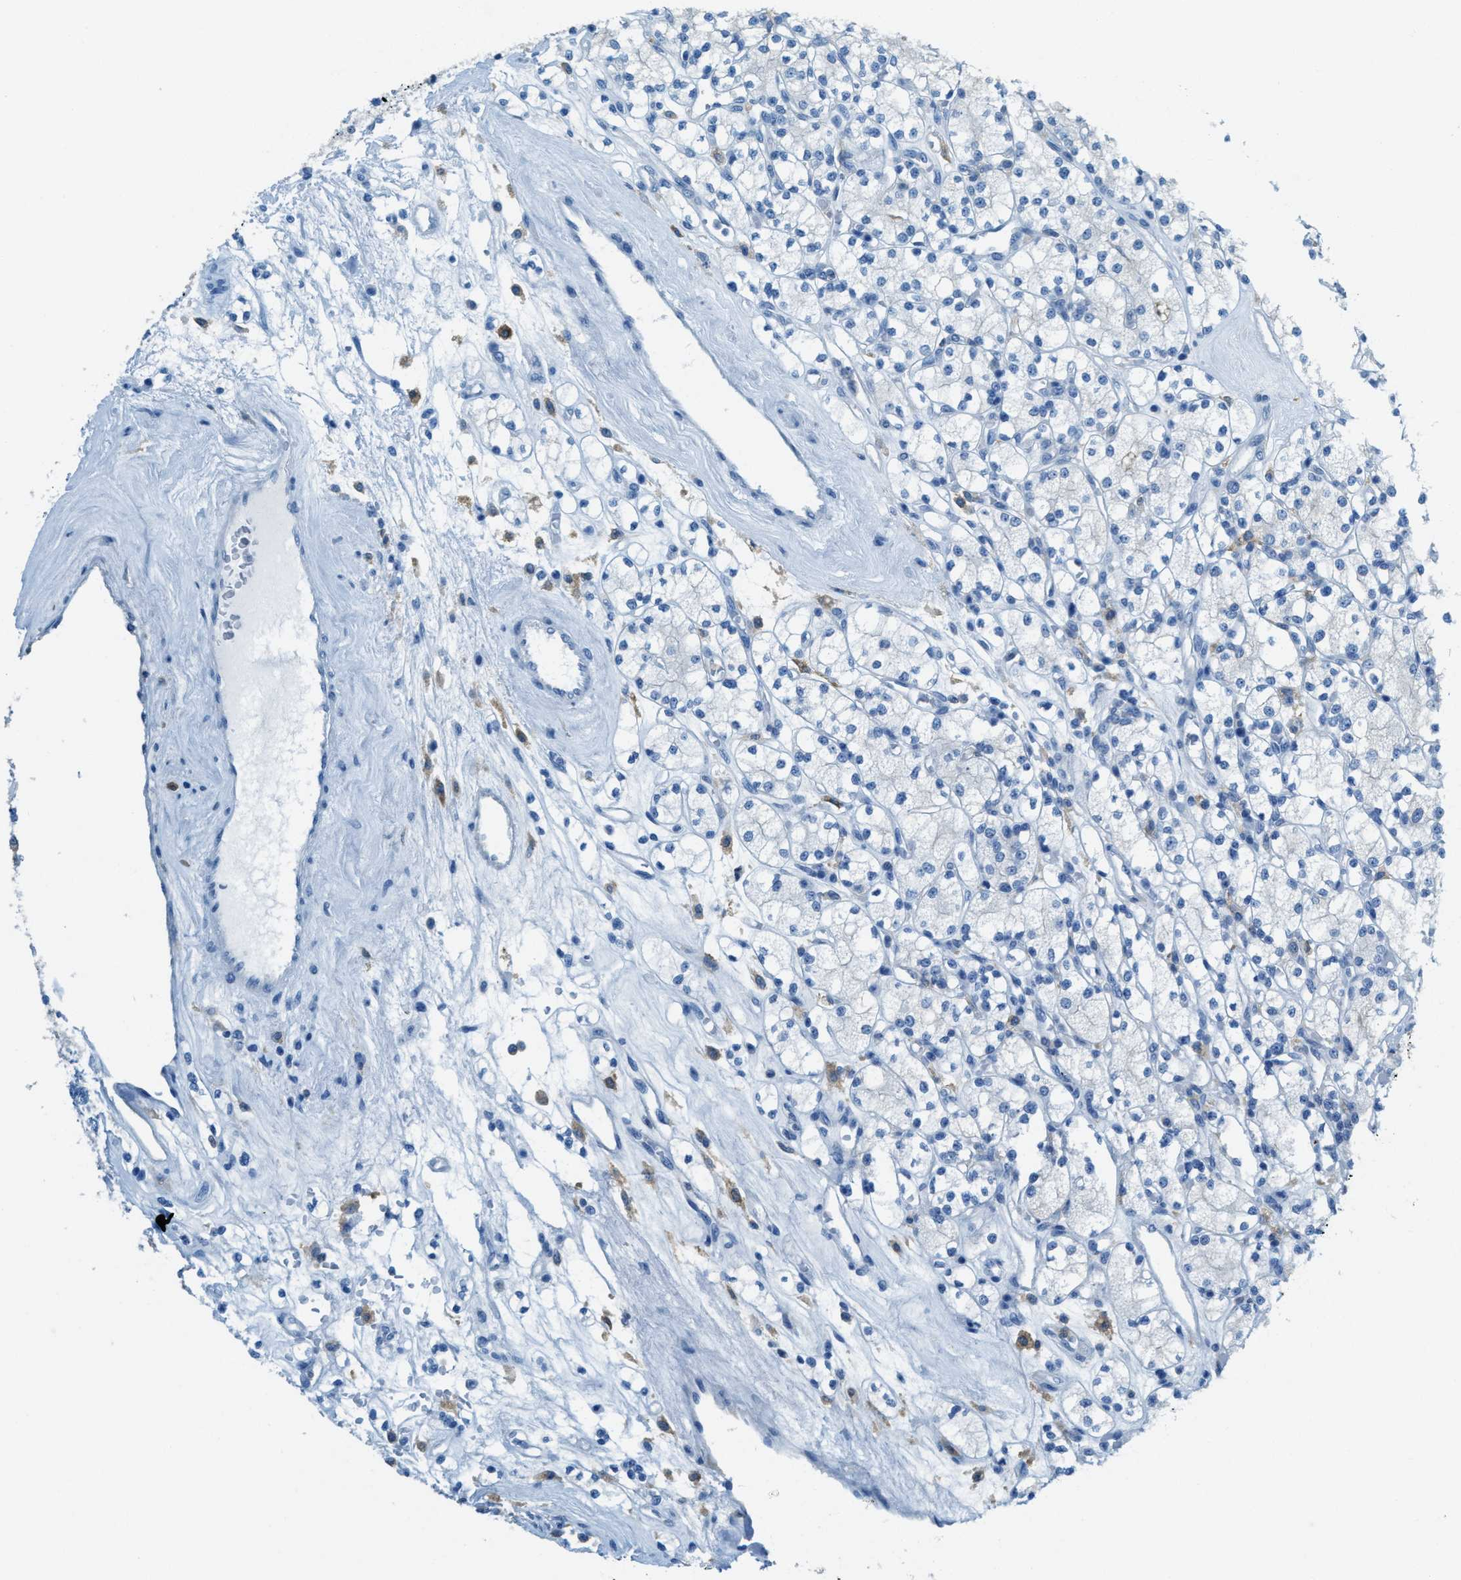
{"staining": {"intensity": "negative", "quantity": "none", "location": "none"}, "tissue": "renal cancer", "cell_type": "Tumor cells", "image_type": "cancer", "snomed": [{"axis": "morphology", "description": "Adenocarcinoma, NOS"}, {"axis": "topography", "description": "Kidney"}], "caption": "There is no significant expression in tumor cells of renal adenocarcinoma. The staining was performed using DAB to visualize the protein expression in brown, while the nuclei were stained in blue with hematoxylin (Magnification: 20x).", "gene": "MATCAP2", "patient": {"sex": "male", "age": 77}}